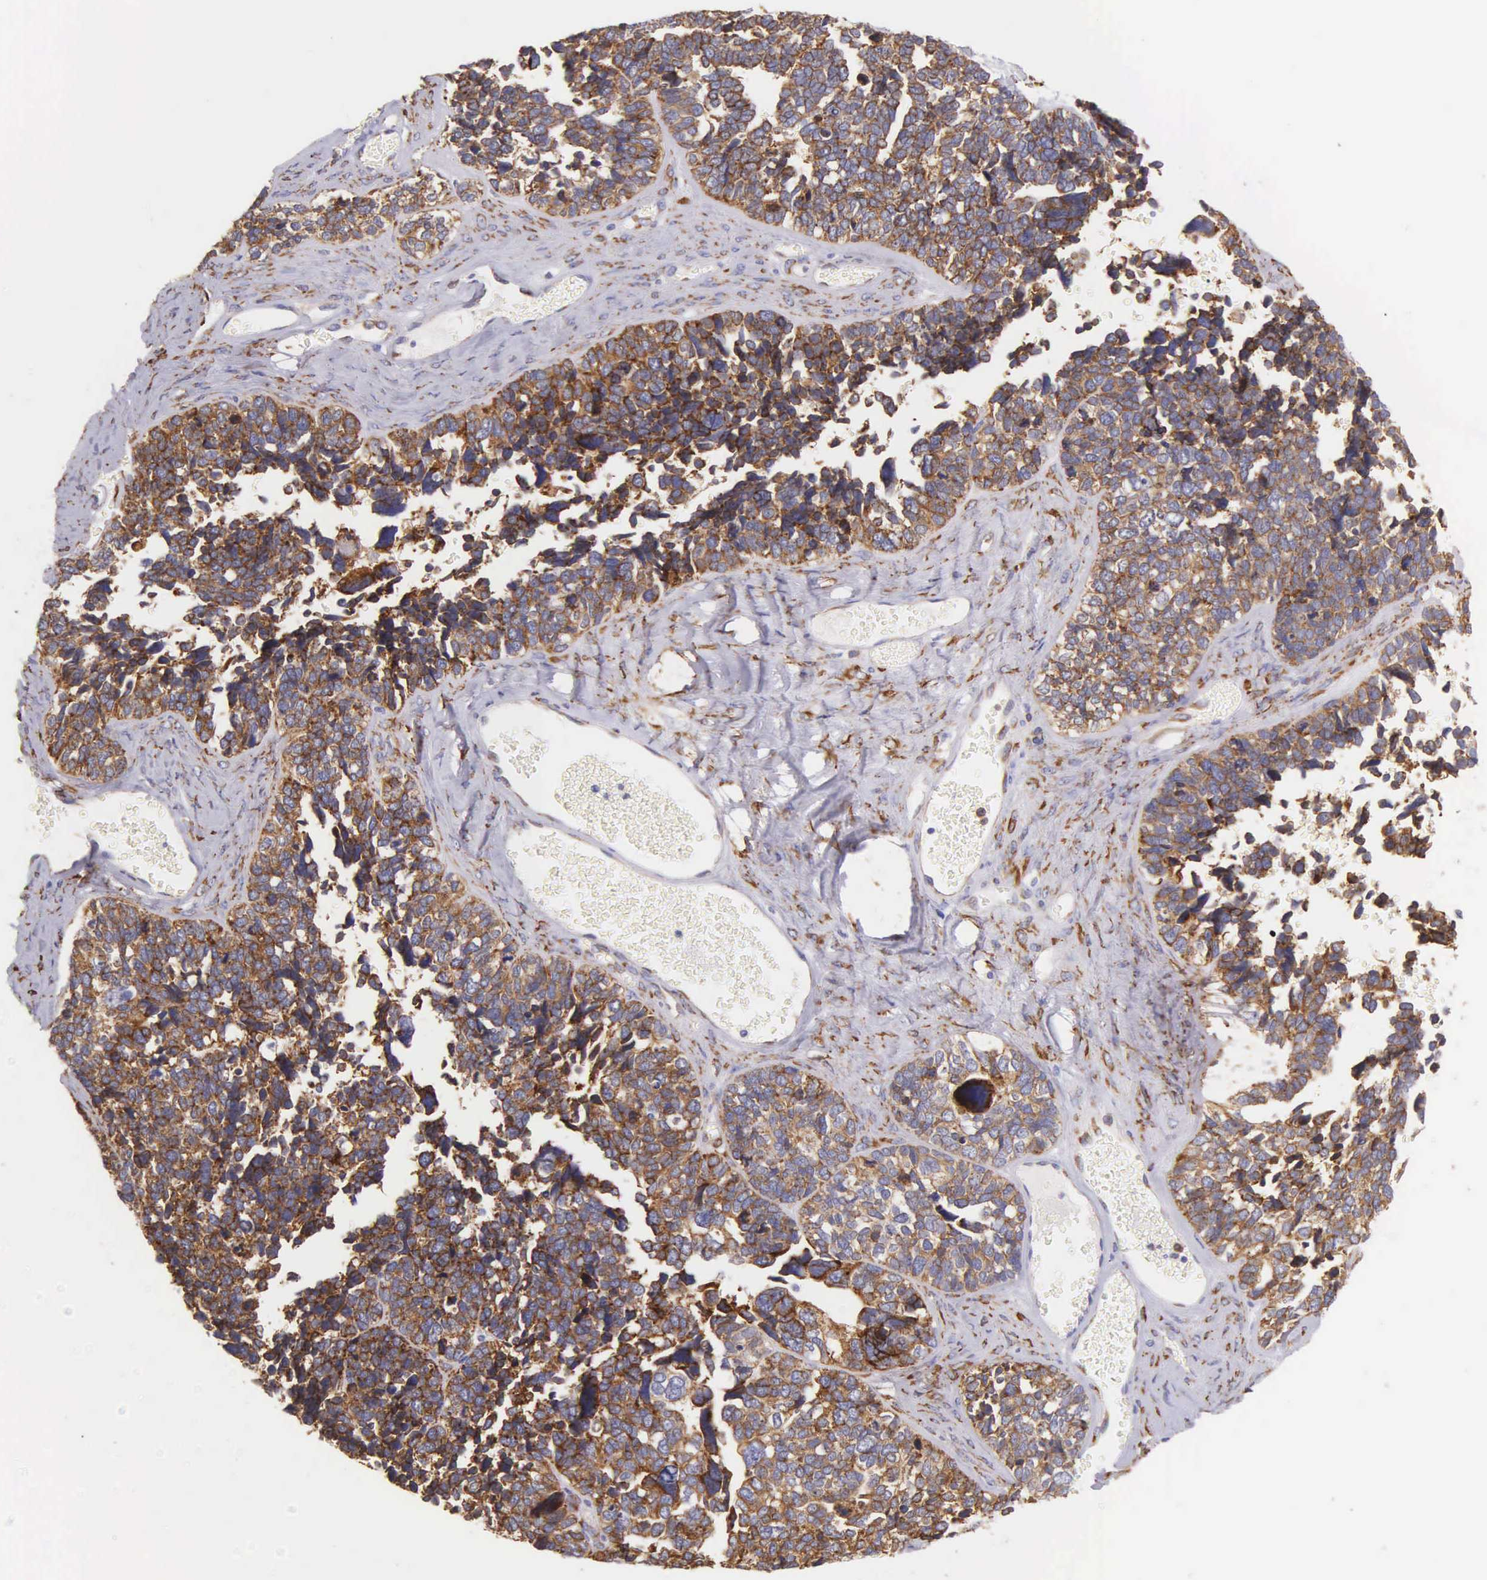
{"staining": {"intensity": "strong", "quantity": ">75%", "location": "cytoplasmic/membranous"}, "tissue": "ovarian cancer", "cell_type": "Tumor cells", "image_type": "cancer", "snomed": [{"axis": "morphology", "description": "Cystadenocarcinoma, serous, NOS"}, {"axis": "topography", "description": "Ovary"}], "caption": "The immunohistochemical stain shows strong cytoplasmic/membranous staining in tumor cells of ovarian serous cystadenocarcinoma tissue.", "gene": "CKAP4", "patient": {"sex": "female", "age": 77}}